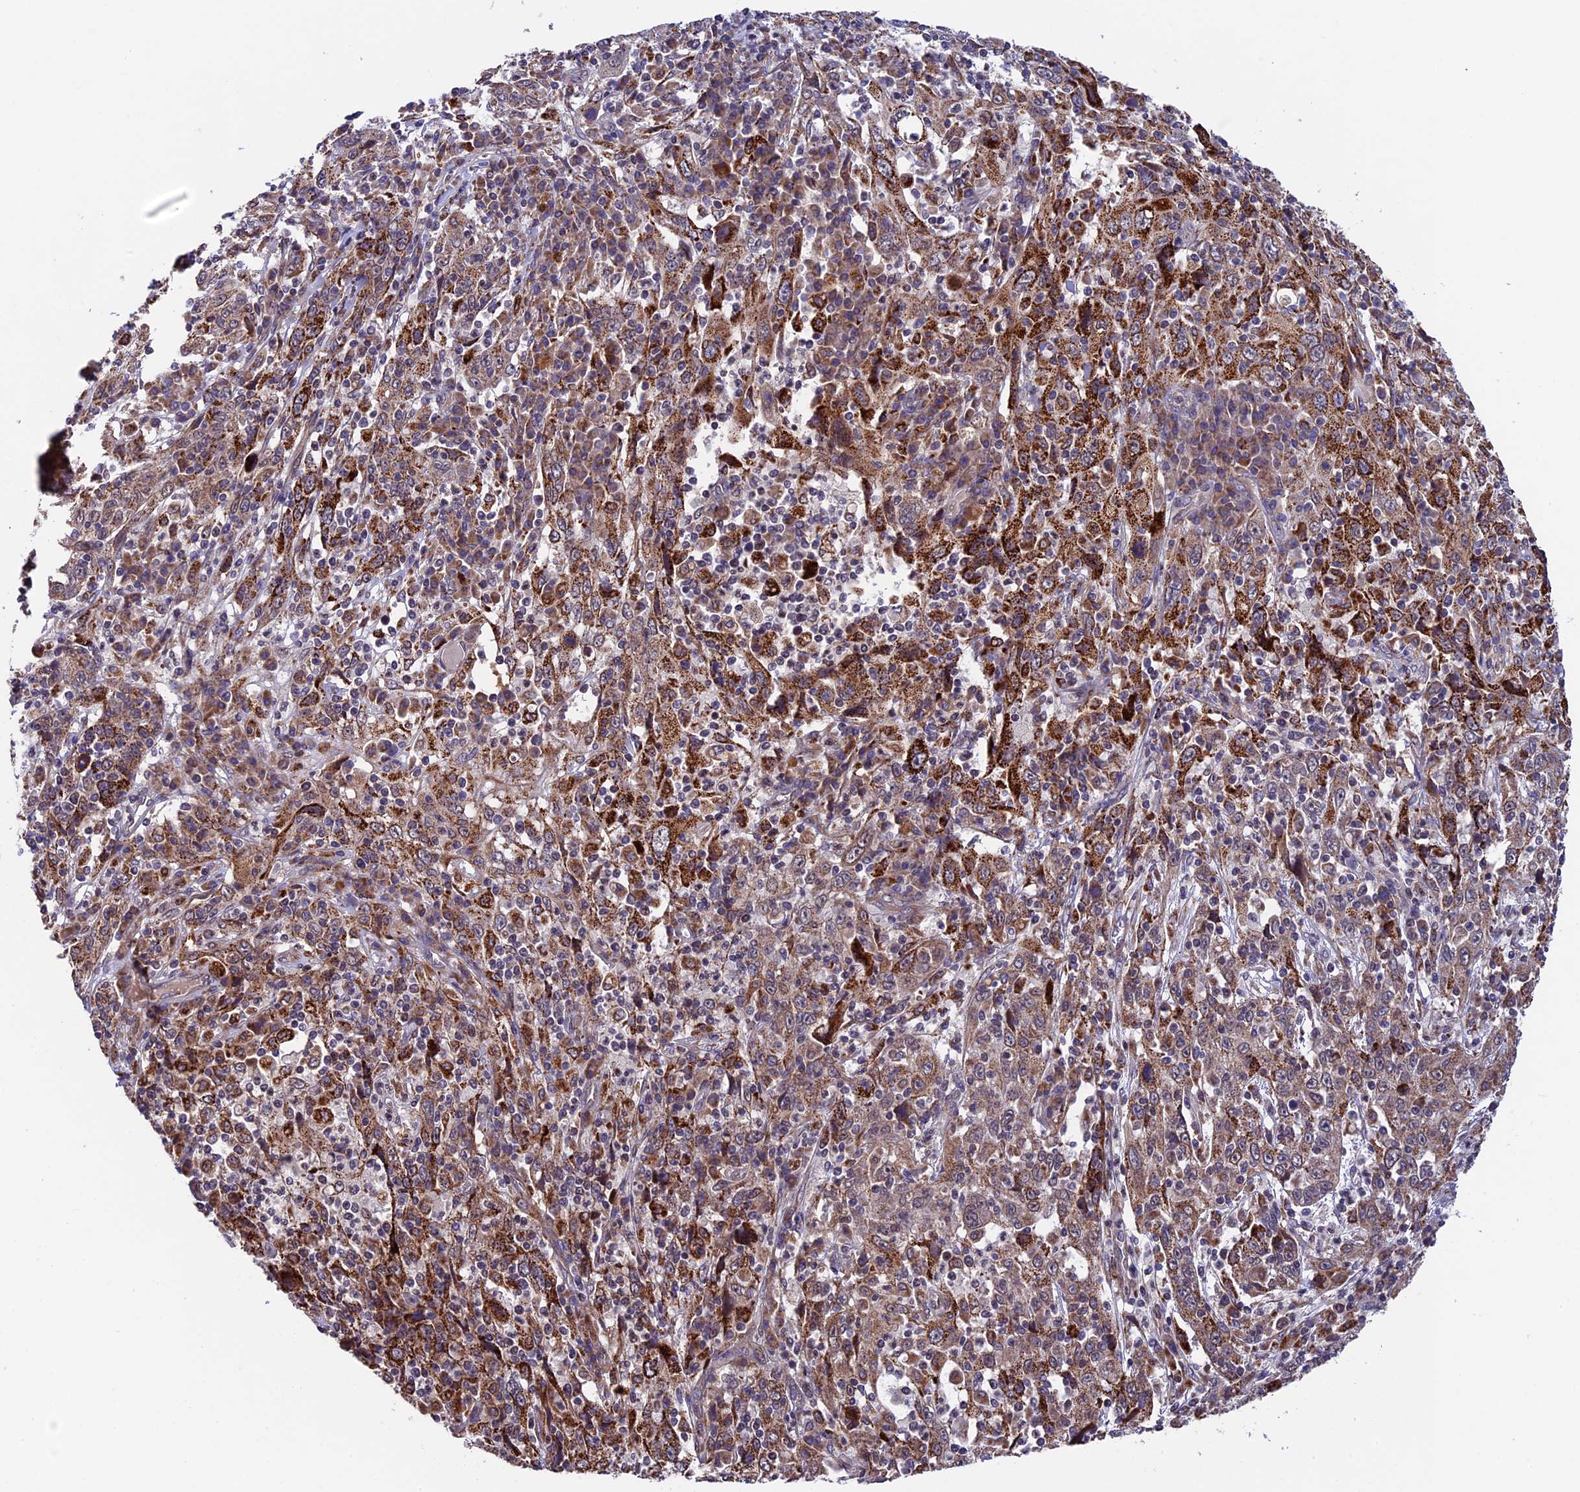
{"staining": {"intensity": "moderate", "quantity": ">75%", "location": "cytoplasmic/membranous"}, "tissue": "cervical cancer", "cell_type": "Tumor cells", "image_type": "cancer", "snomed": [{"axis": "morphology", "description": "Squamous cell carcinoma, NOS"}, {"axis": "topography", "description": "Cervix"}], "caption": "Cervical squamous cell carcinoma stained with a protein marker reveals moderate staining in tumor cells.", "gene": "RNF17", "patient": {"sex": "female", "age": 46}}